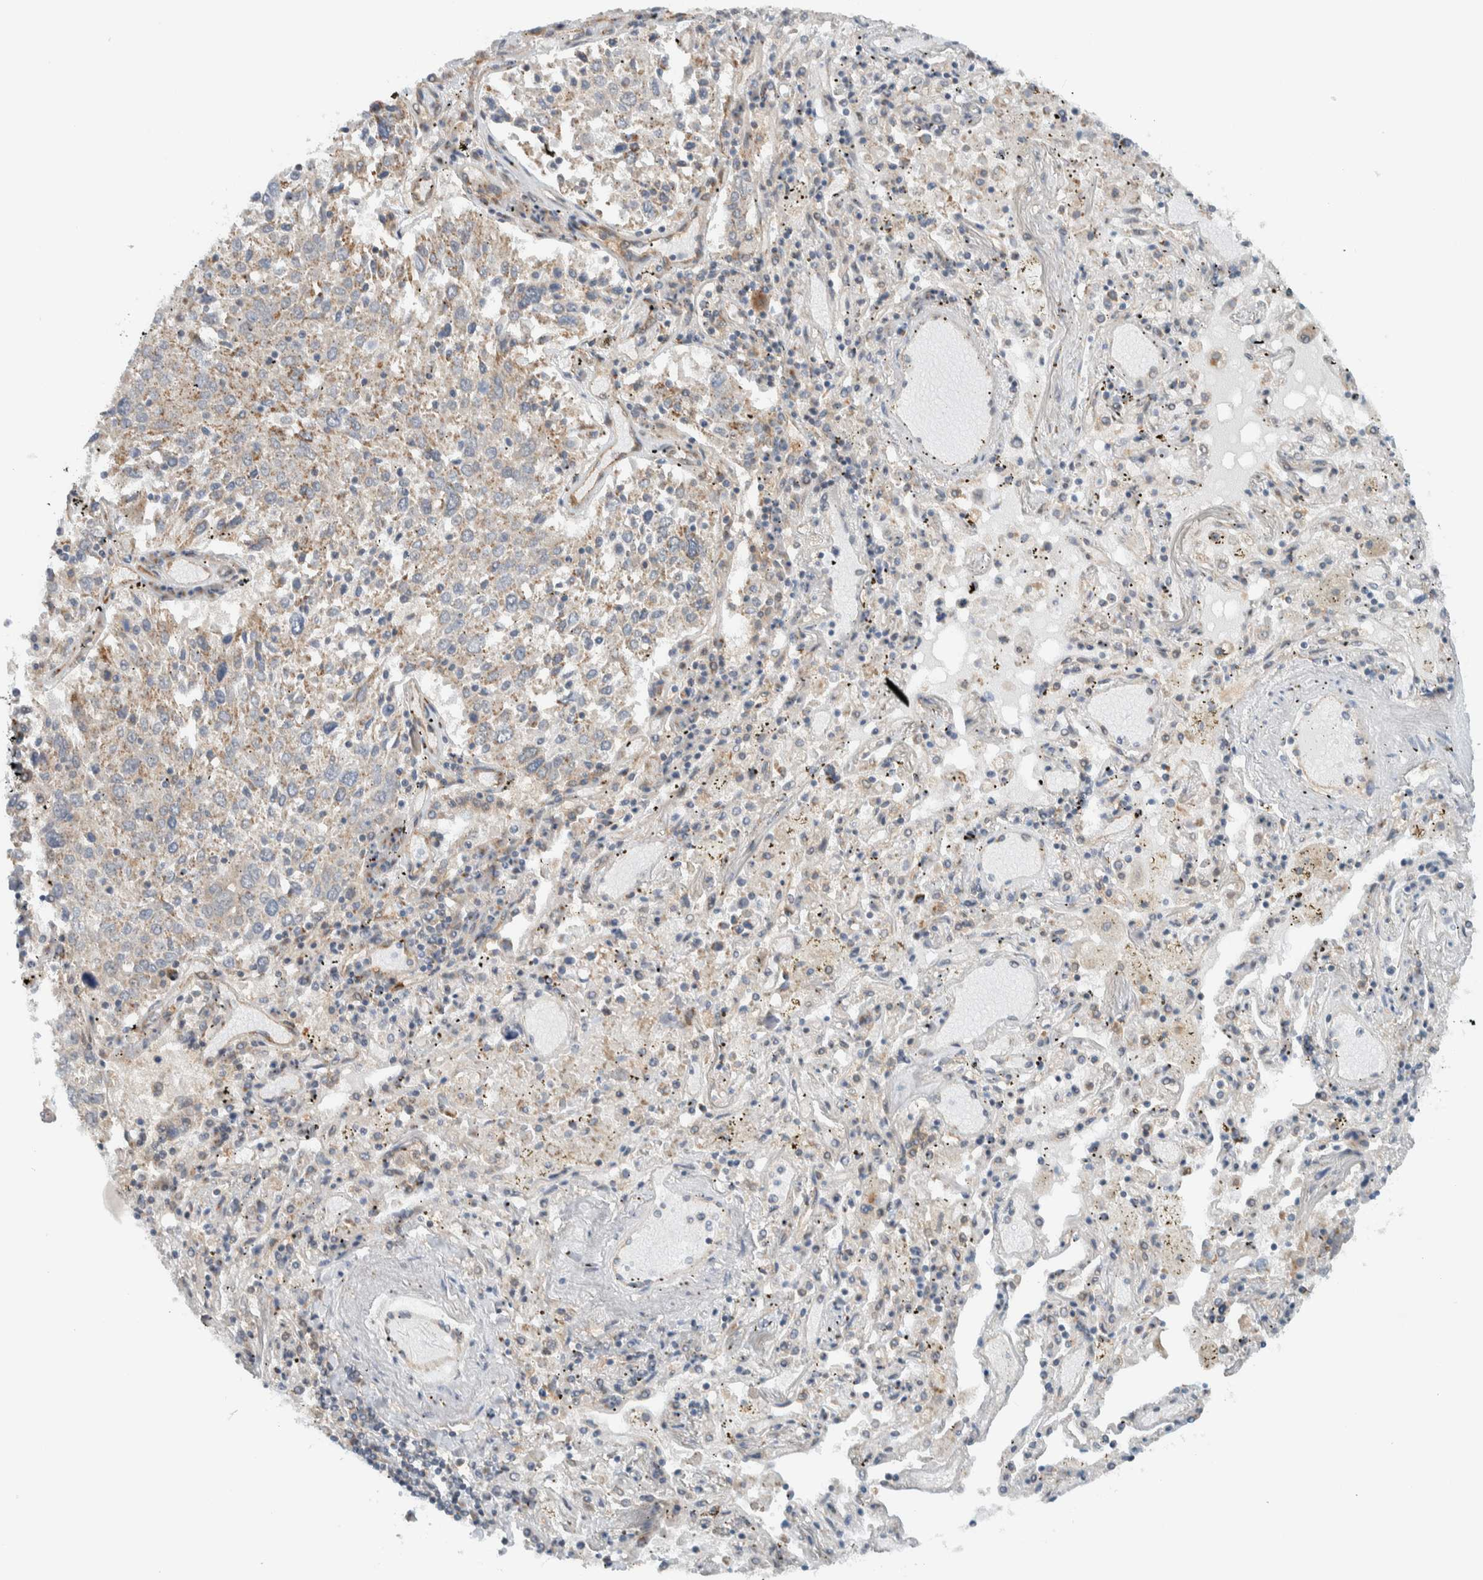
{"staining": {"intensity": "moderate", "quantity": "25%-75%", "location": "cytoplasmic/membranous"}, "tissue": "lung cancer", "cell_type": "Tumor cells", "image_type": "cancer", "snomed": [{"axis": "morphology", "description": "Squamous cell carcinoma, NOS"}, {"axis": "topography", "description": "Lung"}], "caption": "A photomicrograph showing moderate cytoplasmic/membranous expression in approximately 25%-75% of tumor cells in lung cancer (squamous cell carcinoma), as visualized by brown immunohistochemical staining.", "gene": "RERE", "patient": {"sex": "male", "age": 65}}